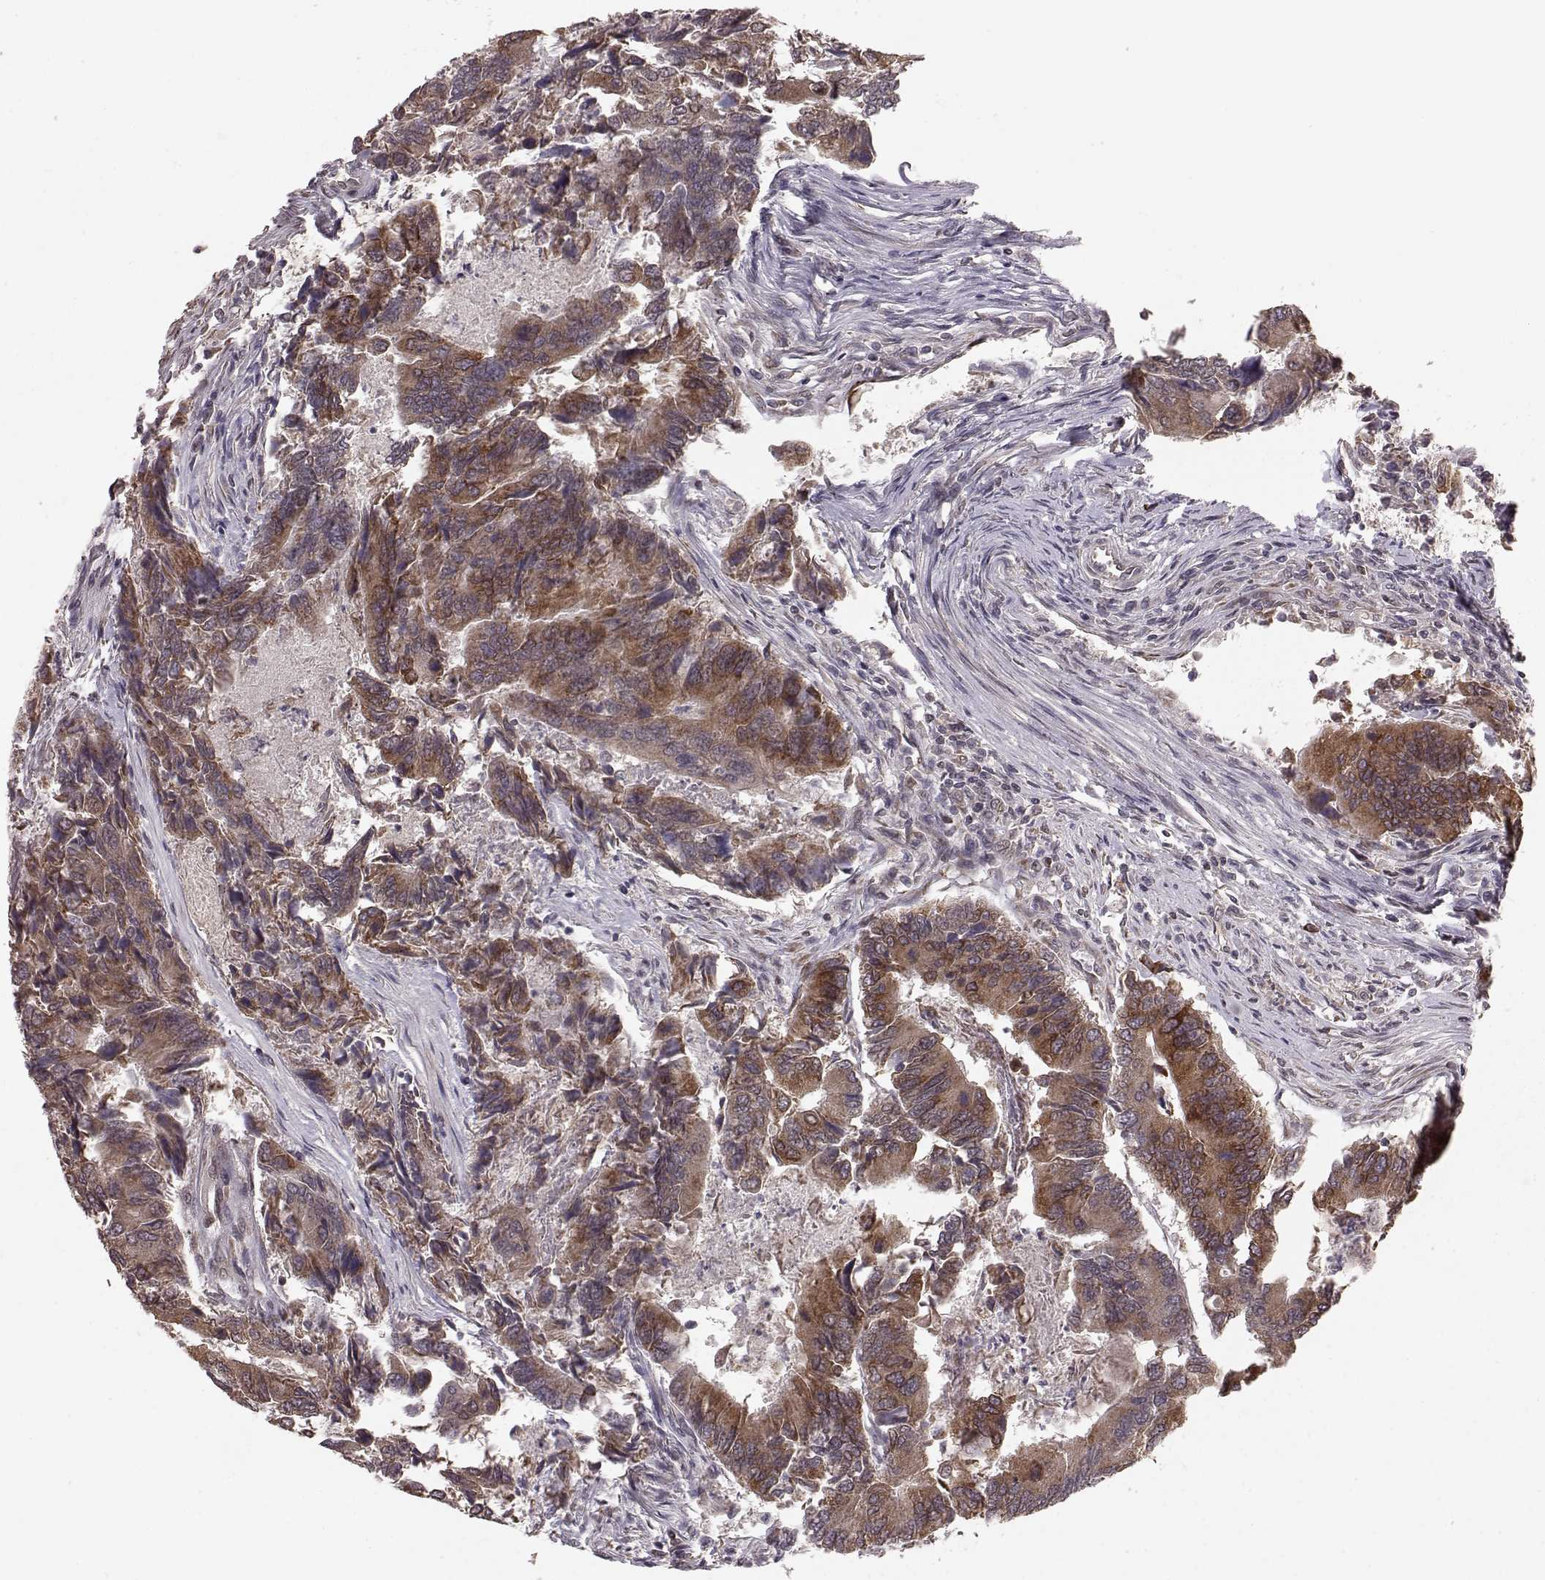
{"staining": {"intensity": "strong", "quantity": ">75%", "location": "cytoplasmic/membranous"}, "tissue": "colorectal cancer", "cell_type": "Tumor cells", "image_type": "cancer", "snomed": [{"axis": "morphology", "description": "Adenocarcinoma, NOS"}, {"axis": "topography", "description": "Colon"}], "caption": "An IHC image of neoplastic tissue is shown. Protein staining in brown shows strong cytoplasmic/membranous positivity in colorectal adenocarcinoma within tumor cells.", "gene": "ELOVL5", "patient": {"sex": "female", "age": 67}}